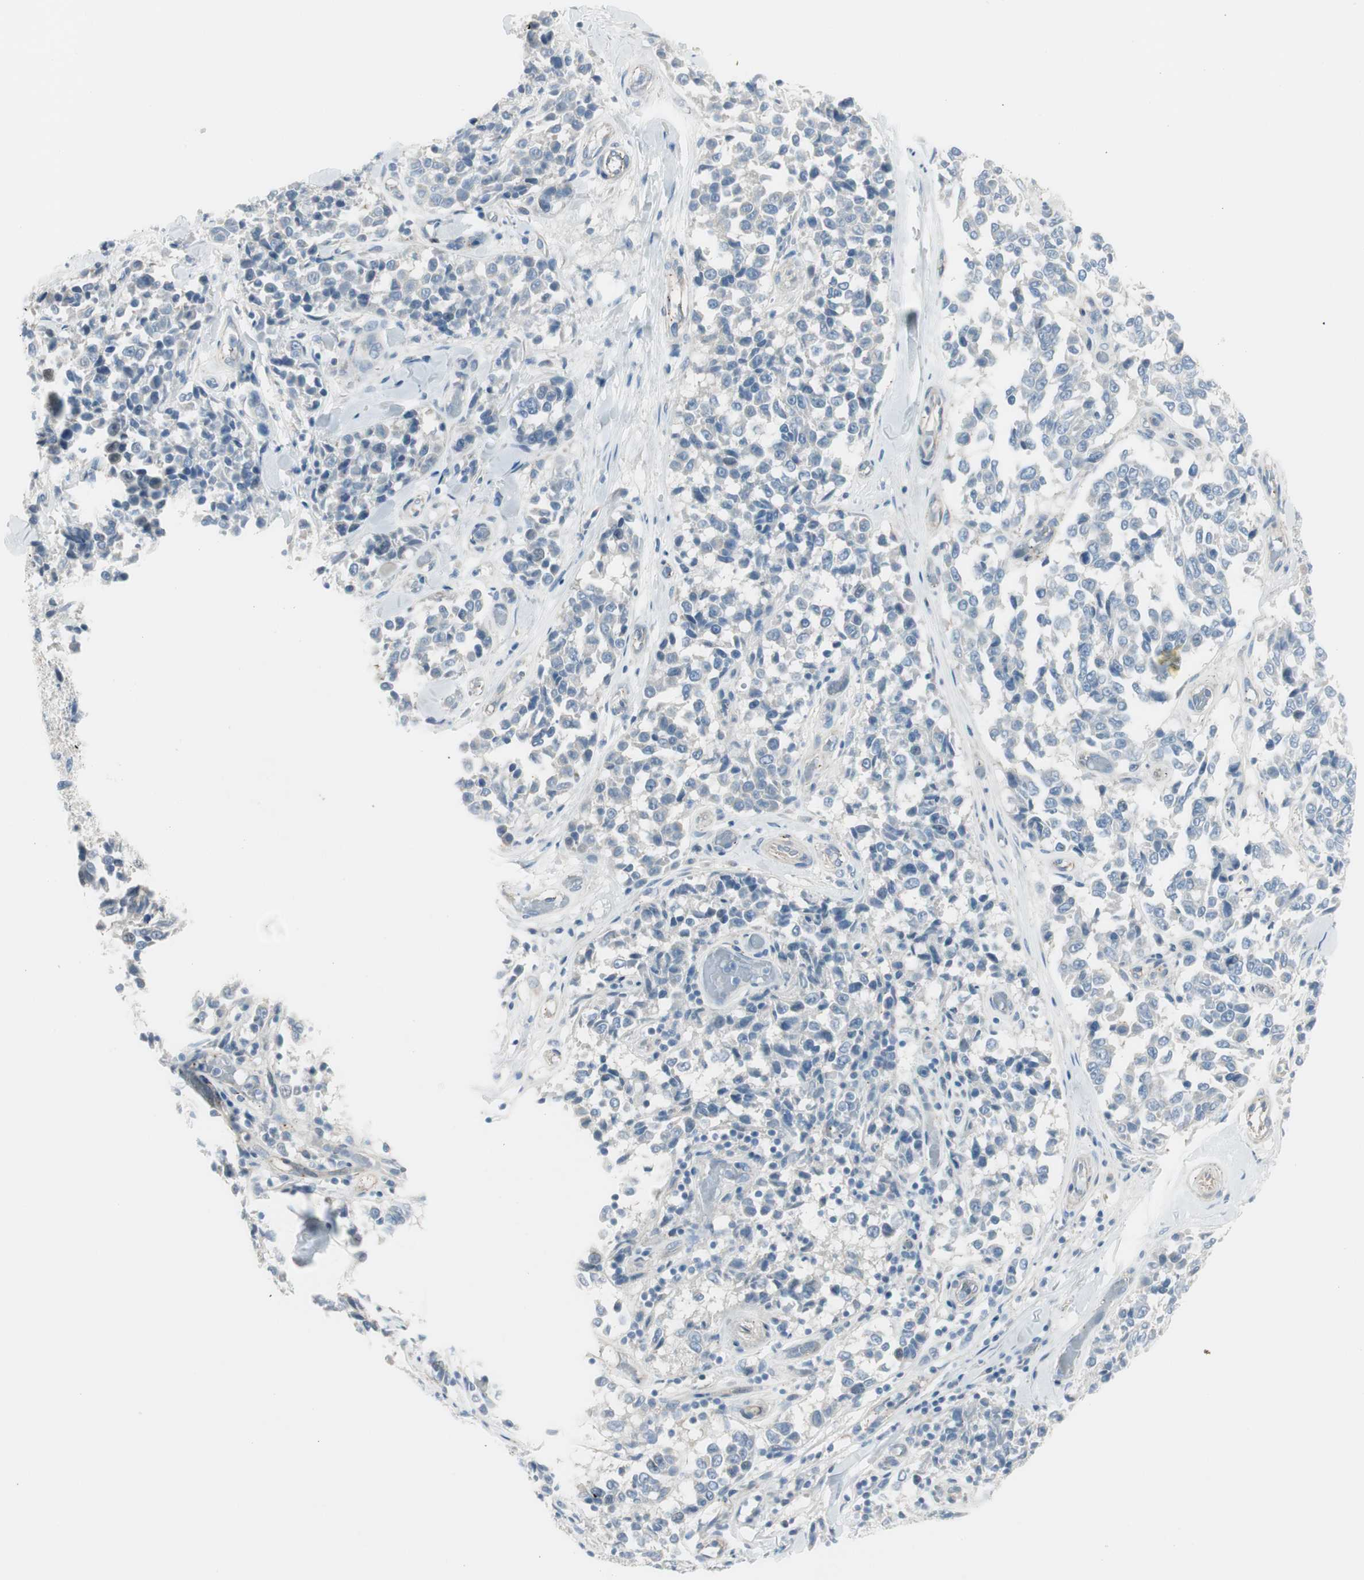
{"staining": {"intensity": "negative", "quantity": "none", "location": "none"}, "tissue": "melanoma", "cell_type": "Tumor cells", "image_type": "cancer", "snomed": [{"axis": "morphology", "description": "Malignant melanoma, NOS"}, {"axis": "topography", "description": "Skin"}], "caption": "Histopathology image shows no significant protein staining in tumor cells of melanoma. (Stains: DAB IHC with hematoxylin counter stain, Microscopy: brightfield microscopy at high magnification).", "gene": "CACNA2D1", "patient": {"sex": "female", "age": 64}}